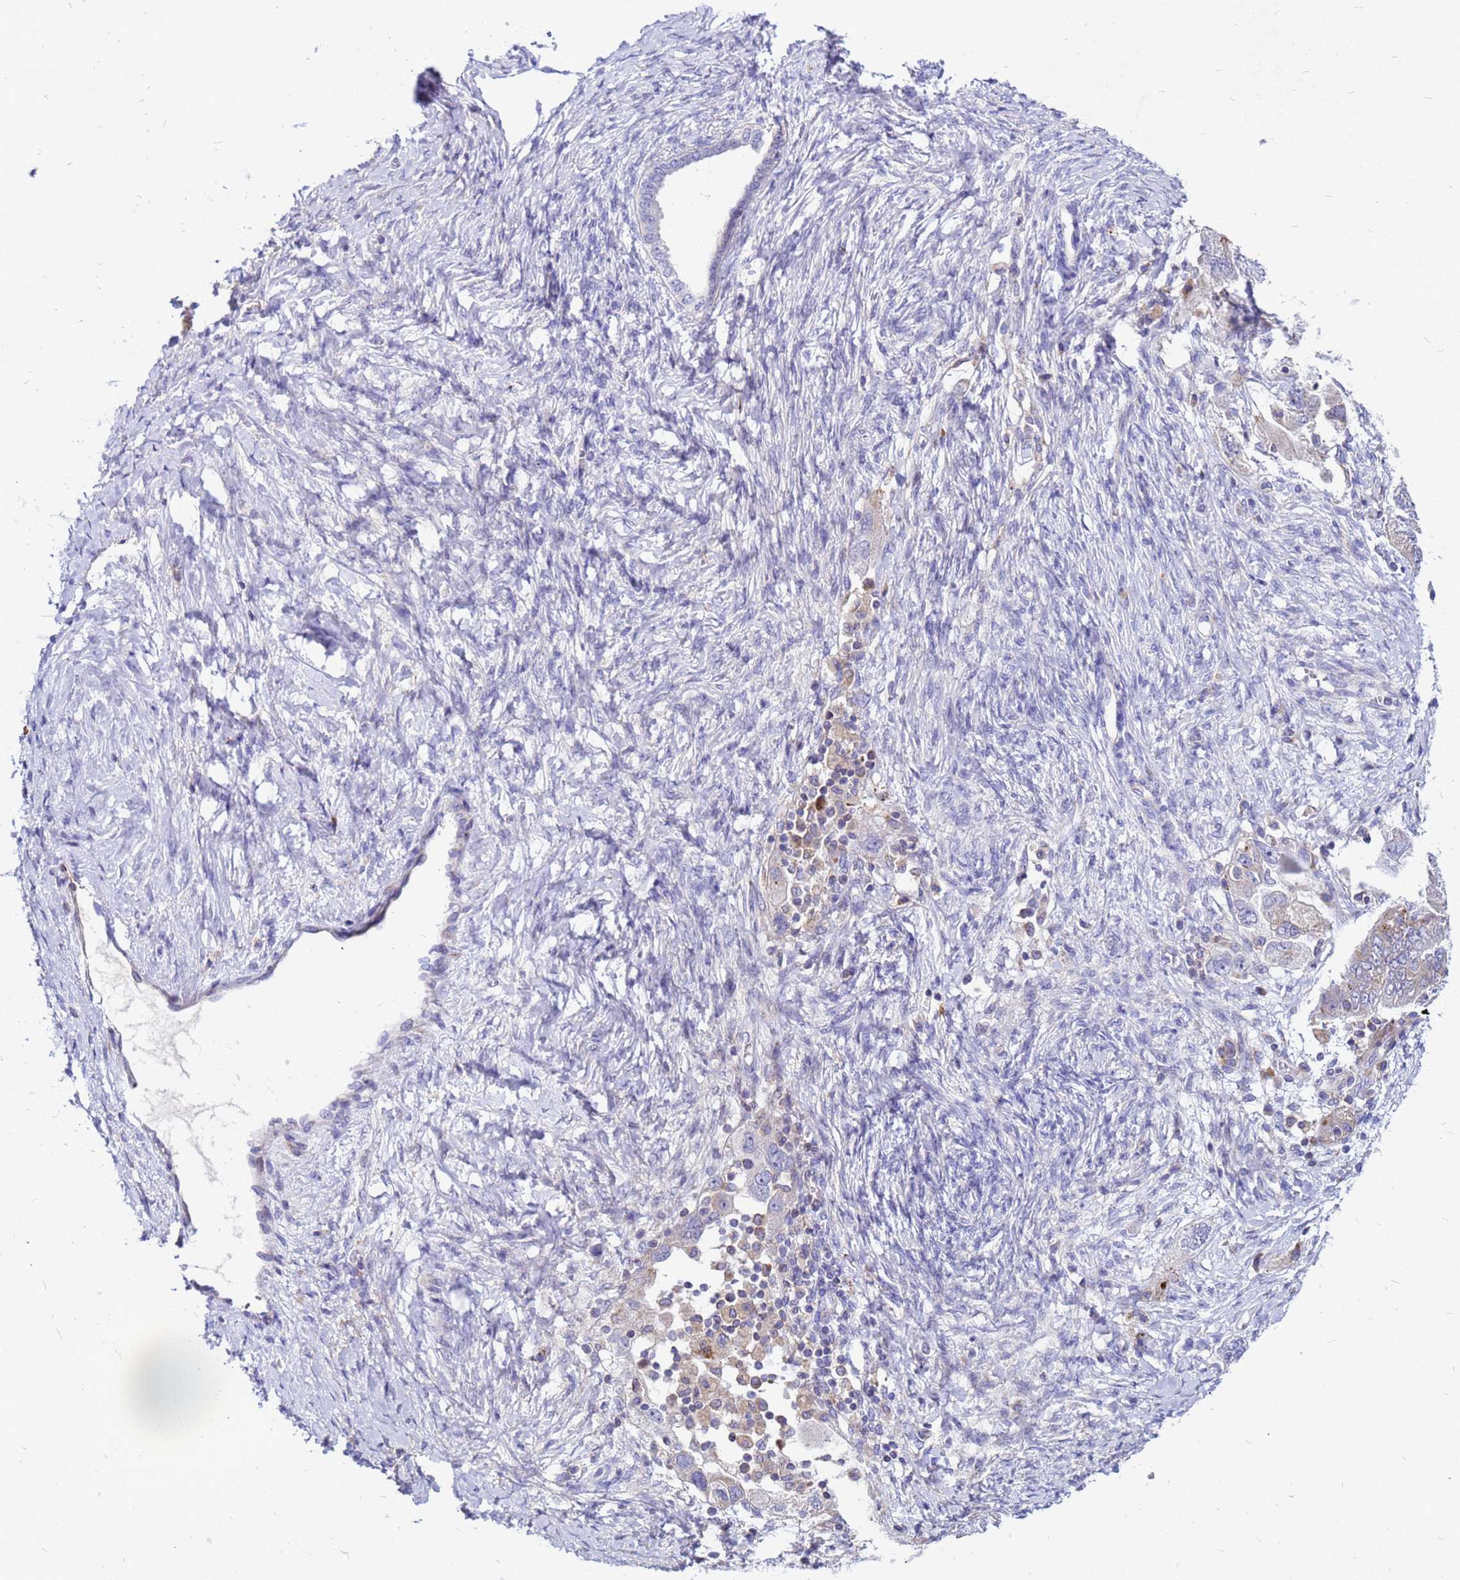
{"staining": {"intensity": "moderate", "quantity": "<25%", "location": "cytoplasmic/membranous"}, "tissue": "ovarian cancer", "cell_type": "Tumor cells", "image_type": "cancer", "snomed": [{"axis": "morphology", "description": "Carcinoma, NOS"}, {"axis": "morphology", "description": "Cystadenocarcinoma, serous, NOS"}, {"axis": "topography", "description": "Ovary"}], "caption": "Ovarian cancer stained with a brown dye reveals moderate cytoplasmic/membranous positive expression in about <25% of tumor cells.", "gene": "FHIP1A", "patient": {"sex": "female", "age": 69}}